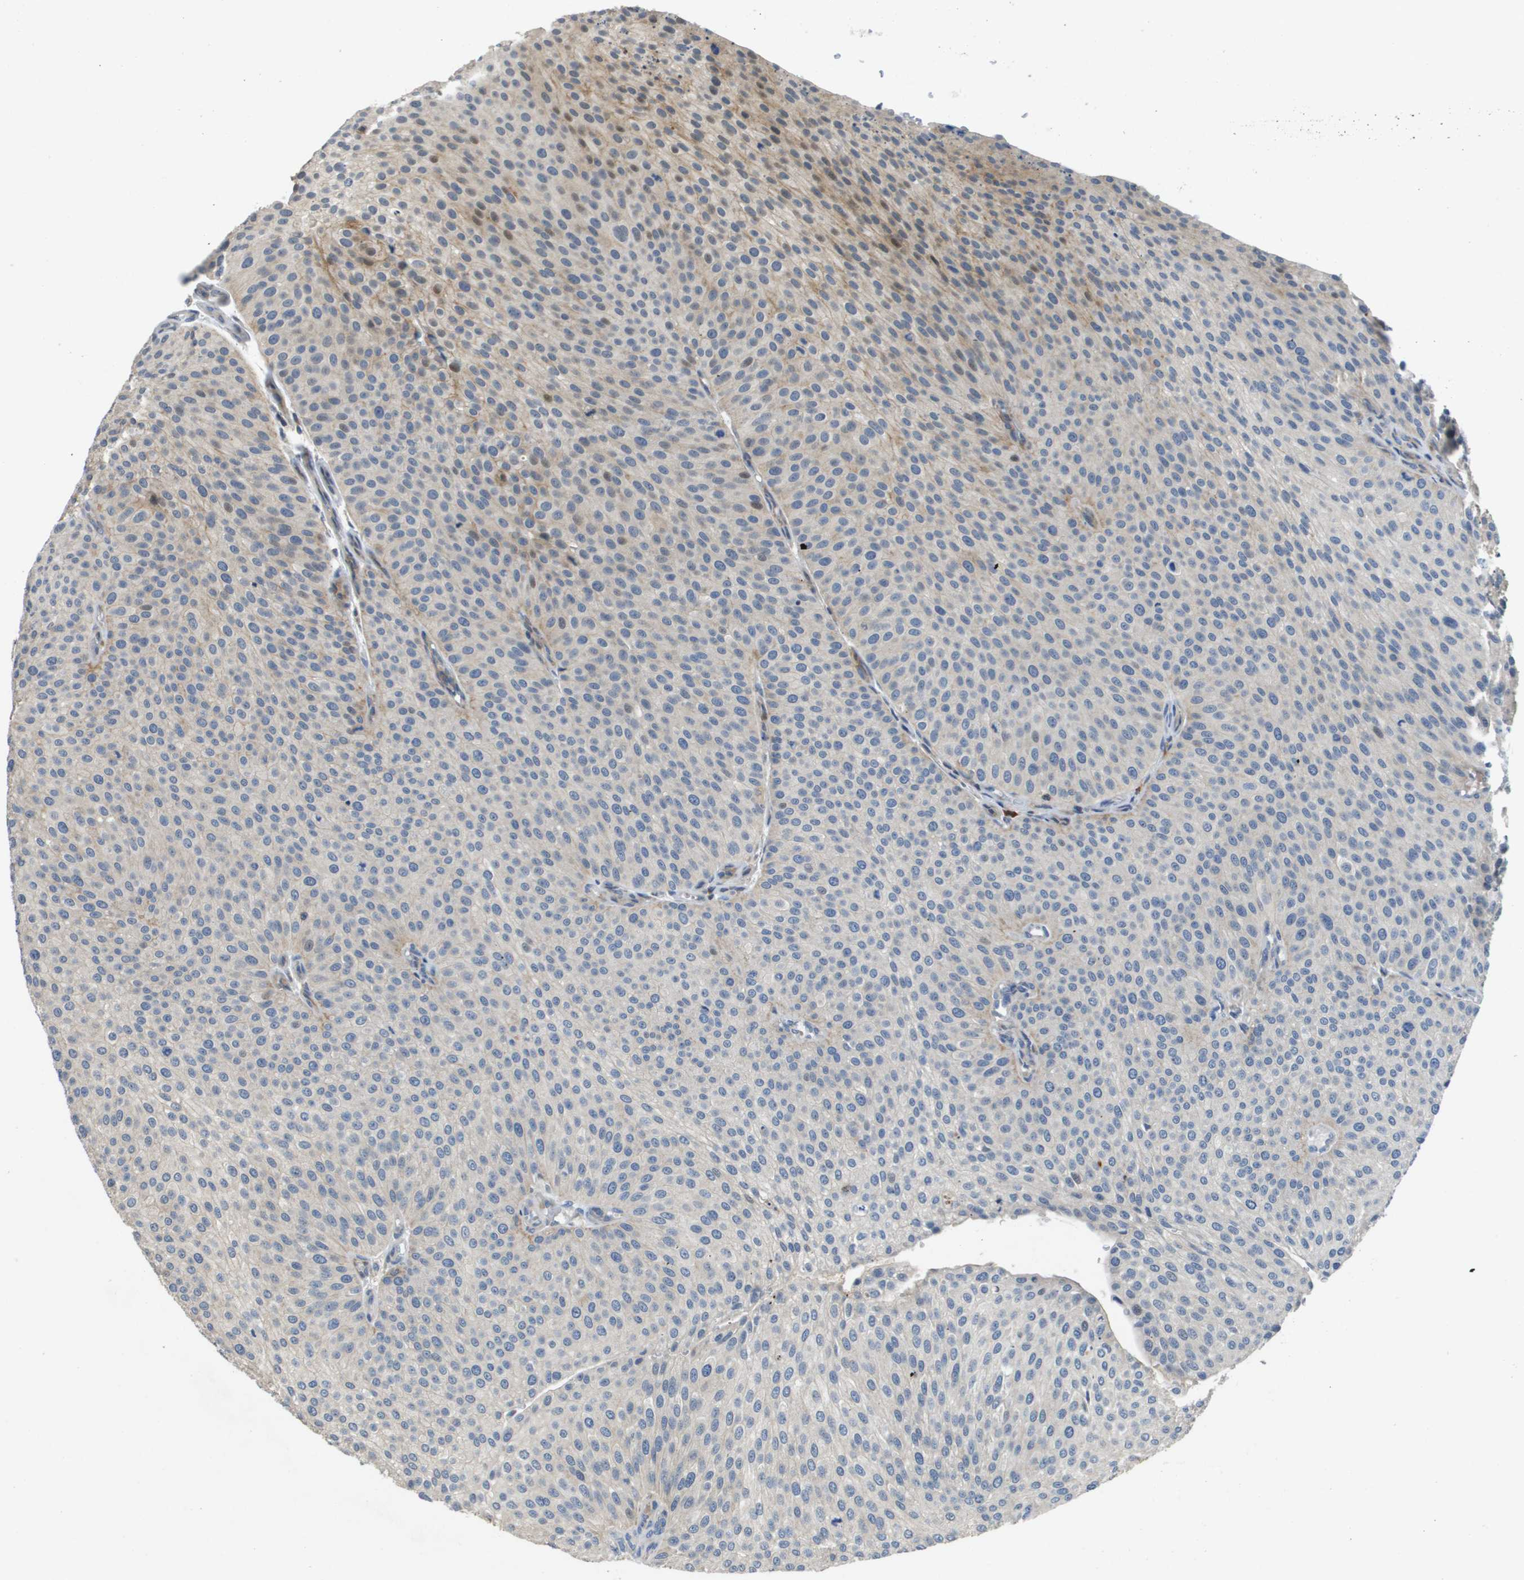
{"staining": {"intensity": "moderate", "quantity": "<25%", "location": "cytoplasmic/membranous,nuclear"}, "tissue": "urothelial cancer", "cell_type": "Tumor cells", "image_type": "cancer", "snomed": [{"axis": "morphology", "description": "Urothelial carcinoma, Low grade"}, {"axis": "topography", "description": "Smooth muscle"}, {"axis": "topography", "description": "Urinary bladder"}], "caption": "Low-grade urothelial carcinoma stained with IHC shows moderate cytoplasmic/membranous and nuclear staining in about <25% of tumor cells.", "gene": "SCN4B", "patient": {"sex": "male", "age": 60}}